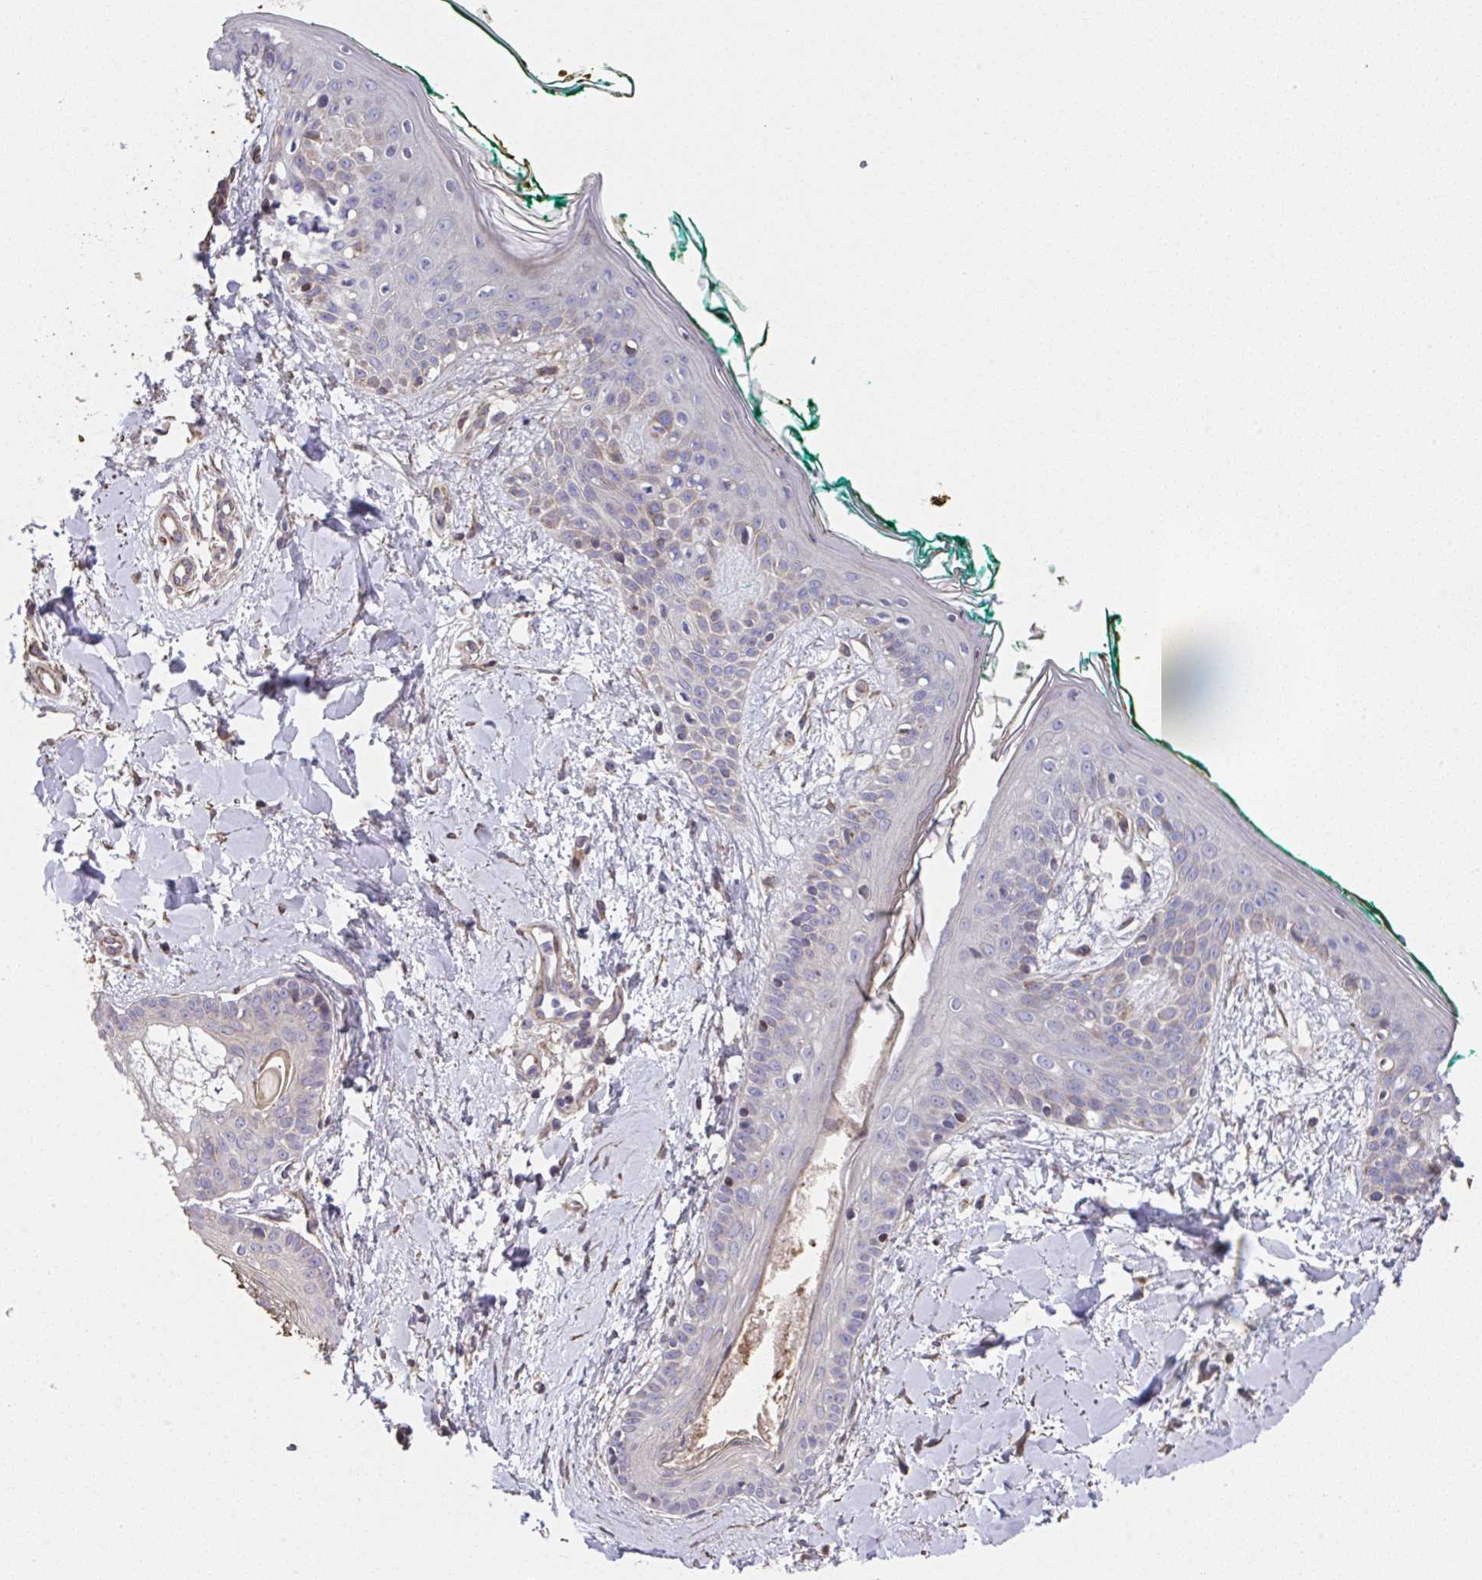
{"staining": {"intensity": "weak", "quantity": "25%-75%", "location": "cytoplasmic/membranous"}, "tissue": "skin", "cell_type": "Fibroblasts", "image_type": "normal", "snomed": [{"axis": "morphology", "description": "Normal tissue, NOS"}, {"axis": "topography", "description": "Skin"}], "caption": "Unremarkable skin displays weak cytoplasmic/membranous expression in approximately 25%-75% of fibroblasts.", "gene": "RUNDC3B", "patient": {"sex": "female", "age": 34}}